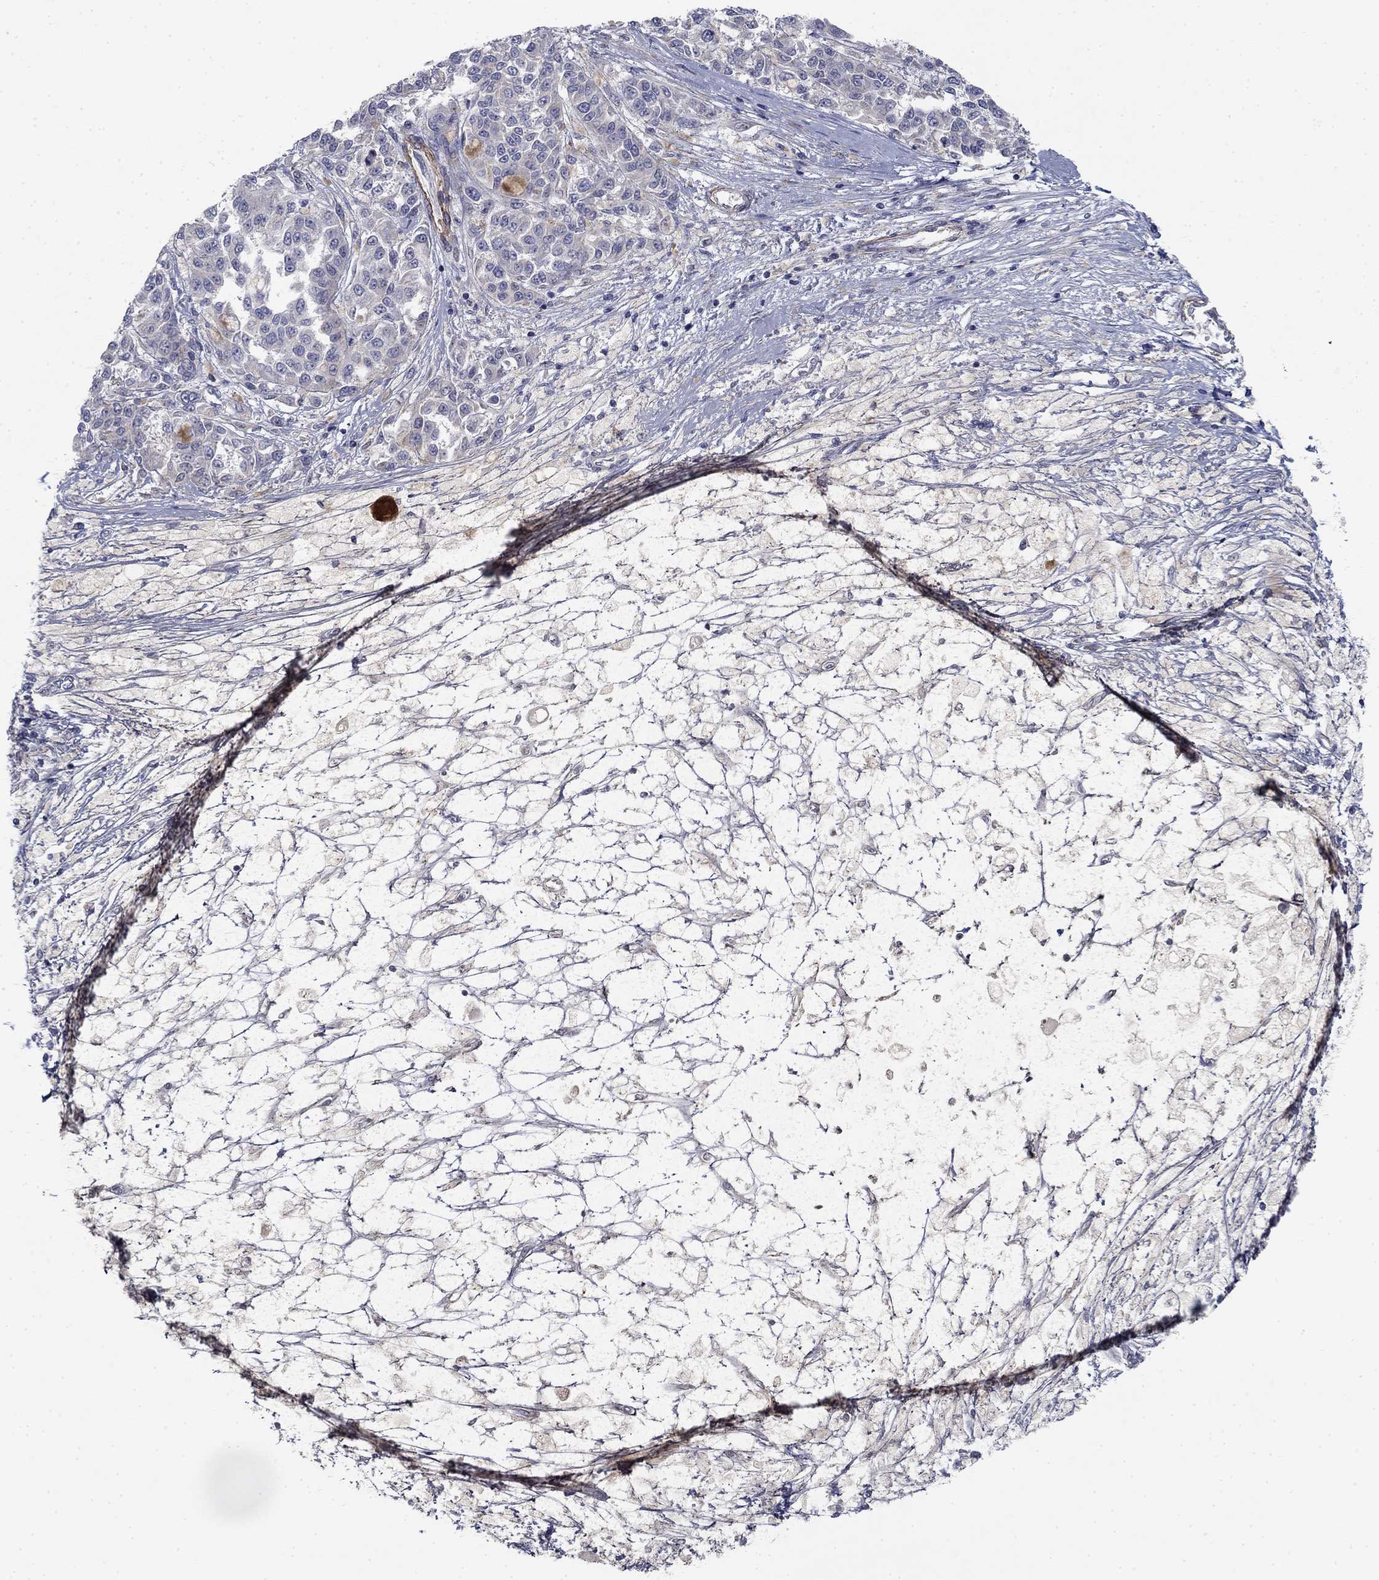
{"staining": {"intensity": "negative", "quantity": "none", "location": "none"}, "tissue": "melanoma", "cell_type": "Tumor cells", "image_type": "cancer", "snomed": [{"axis": "morphology", "description": "Malignant melanoma, NOS"}, {"axis": "topography", "description": "Skin"}], "caption": "Immunohistochemical staining of human melanoma displays no significant expression in tumor cells.", "gene": "GRK7", "patient": {"sex": "female", "age": 58}}